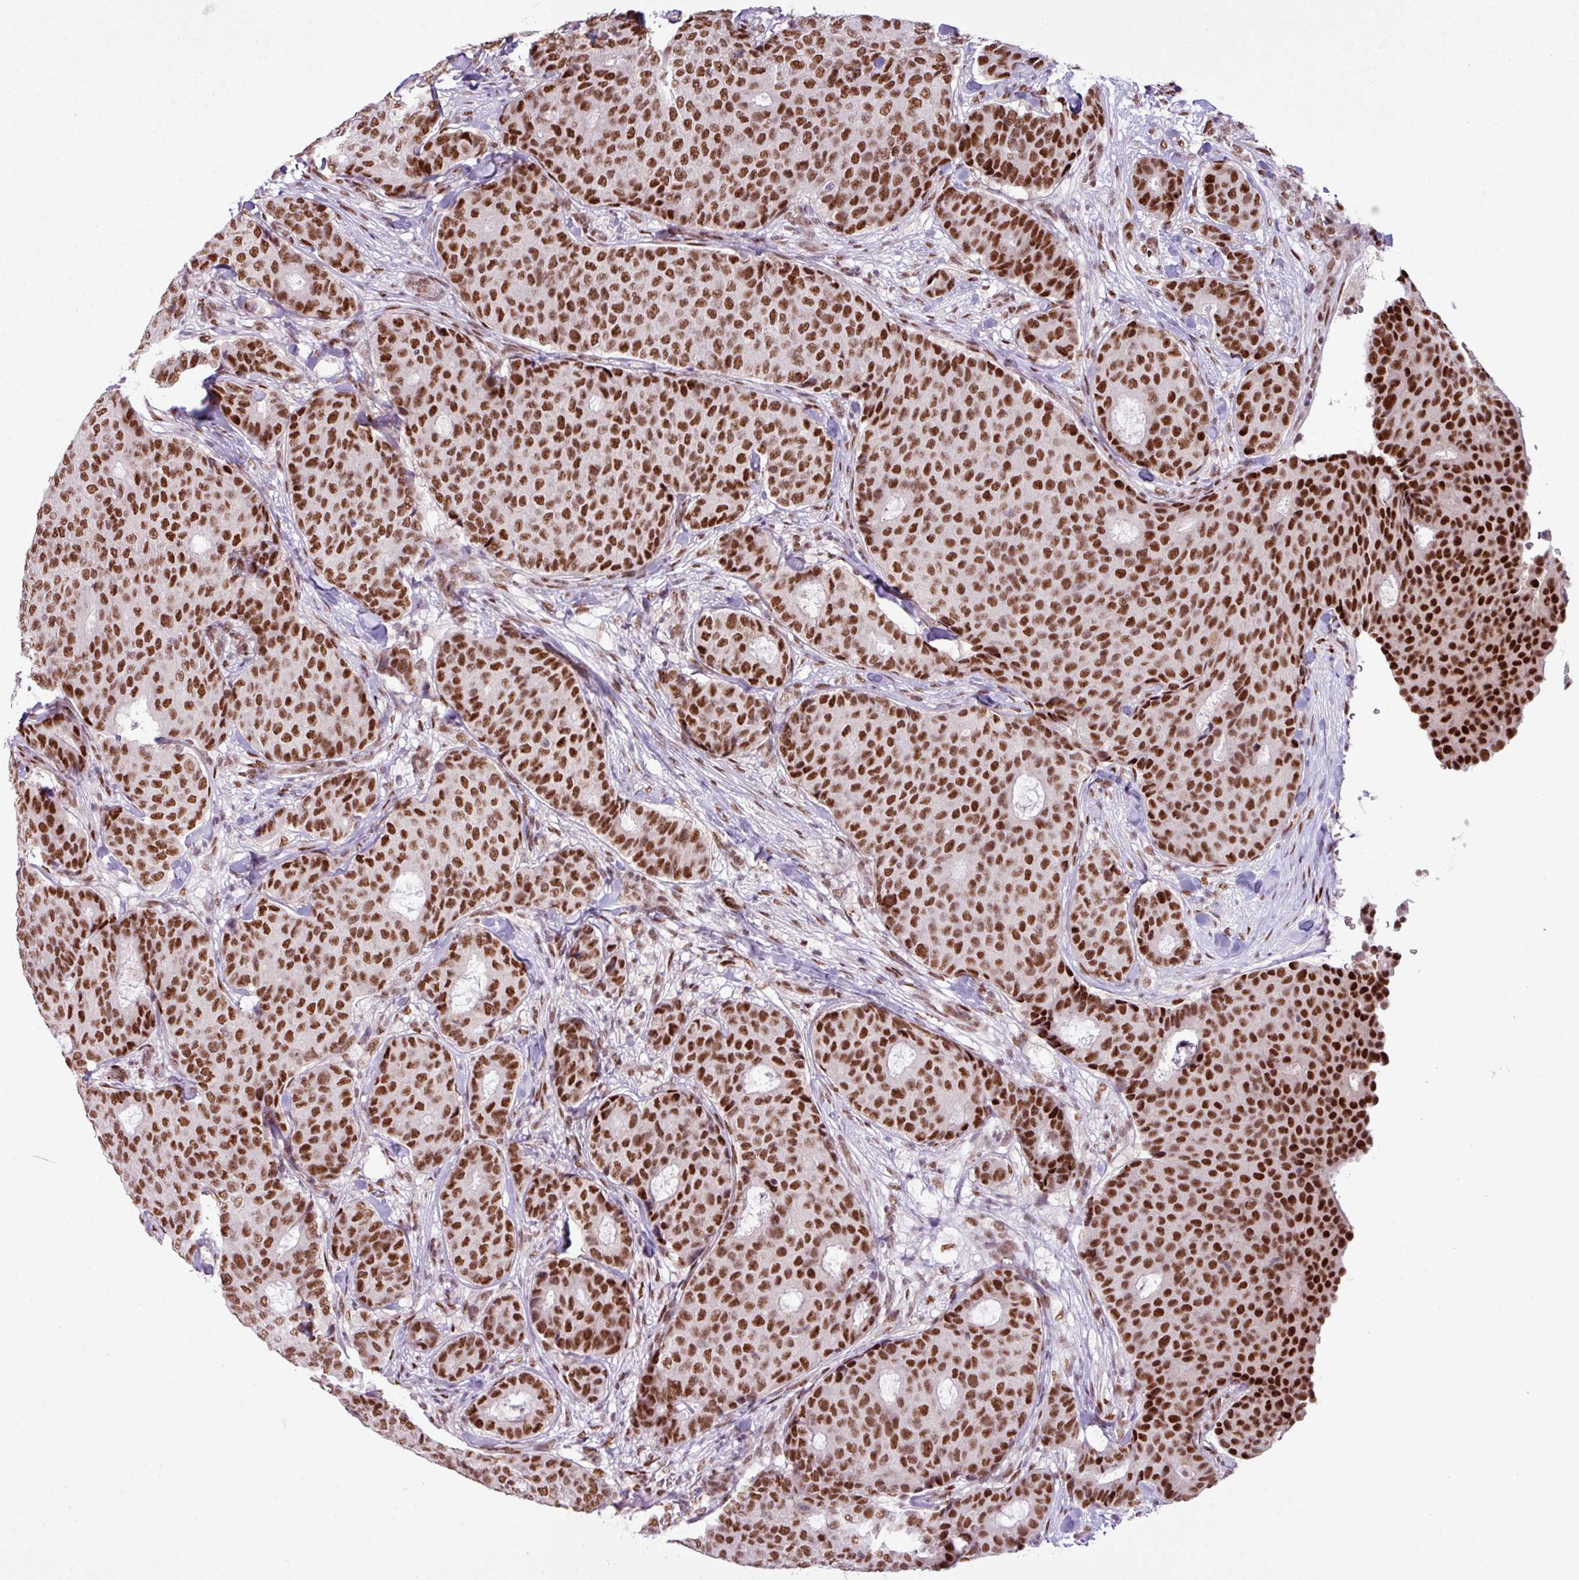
{"staining": {"intensity": "strong", "quantity": ">75%", "location": "nuclear"}, "tissue": "breast cancer", "cell_type": "Tumor cells", "image_type": "cancer", "snomed": [{"axis": "morphology", "description": "Duct carcinoma"}, {"axis": "topography", "description": "Breast"}], "caption": "Protein expression analysis of intraductal carcinoma (breast) demonstrates strong nuclear positivity in about >75% of tumor cells.", "gene": "PRDM5", "patient": {"sex": "female", "age": 75}}